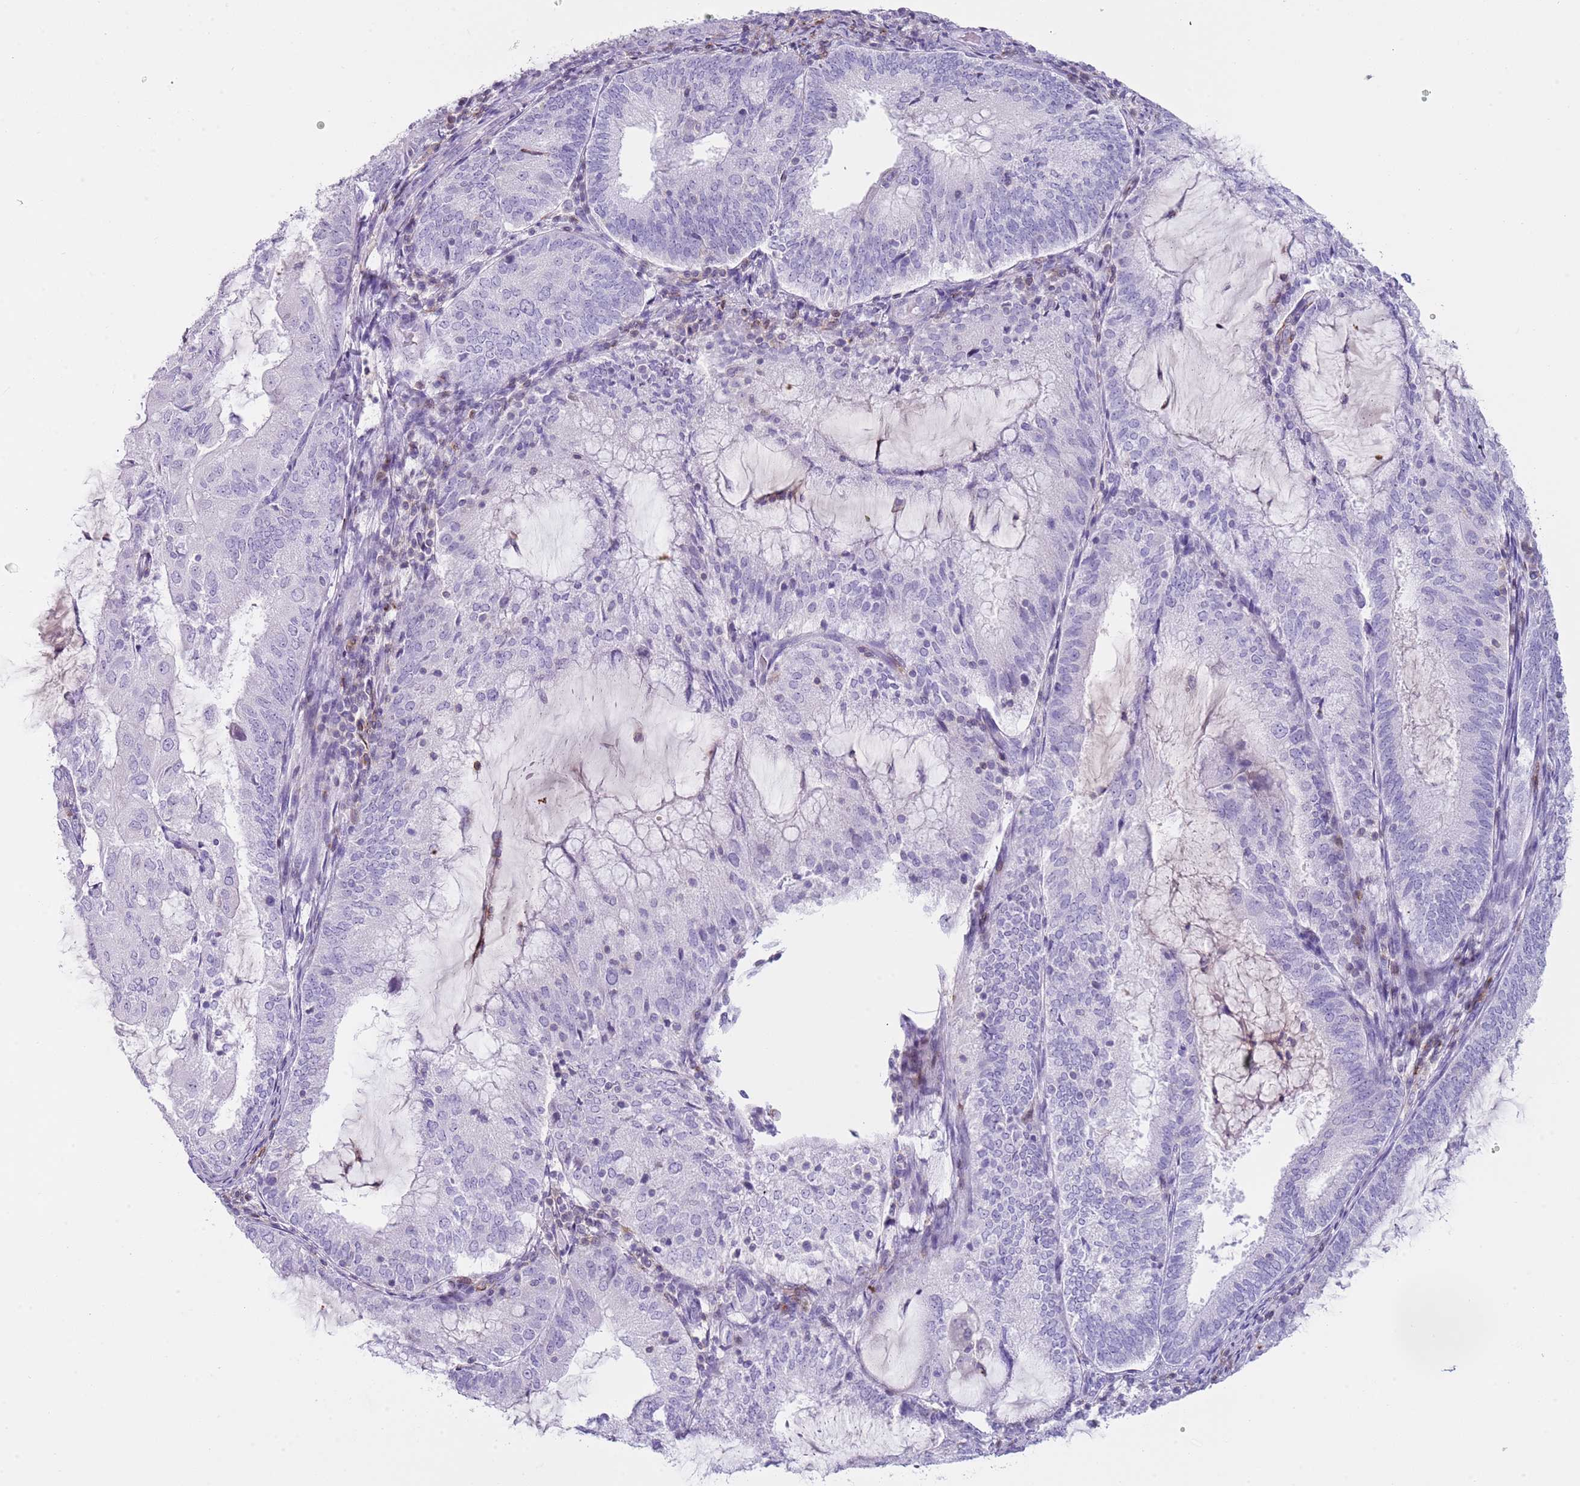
{"staining": {"intensity": "negative", "quantity": "none", "location": "none"}, "tissue": "endometrial cancer", "cell_type": "Tumor cells", "image_type": "cancer", "snomed": [{"axis": "morphology", "description": "Adenocarcinoma, NOS"}, {"axis": "topography", "description": "Endometrium"}], "caption": "Endometrial adenocarcinoma was stained to show a protein in brown. There is no significant positivity in tumor cells.", "gene": "NBPF20", "patient": {"sex": "female", "age": 81}}